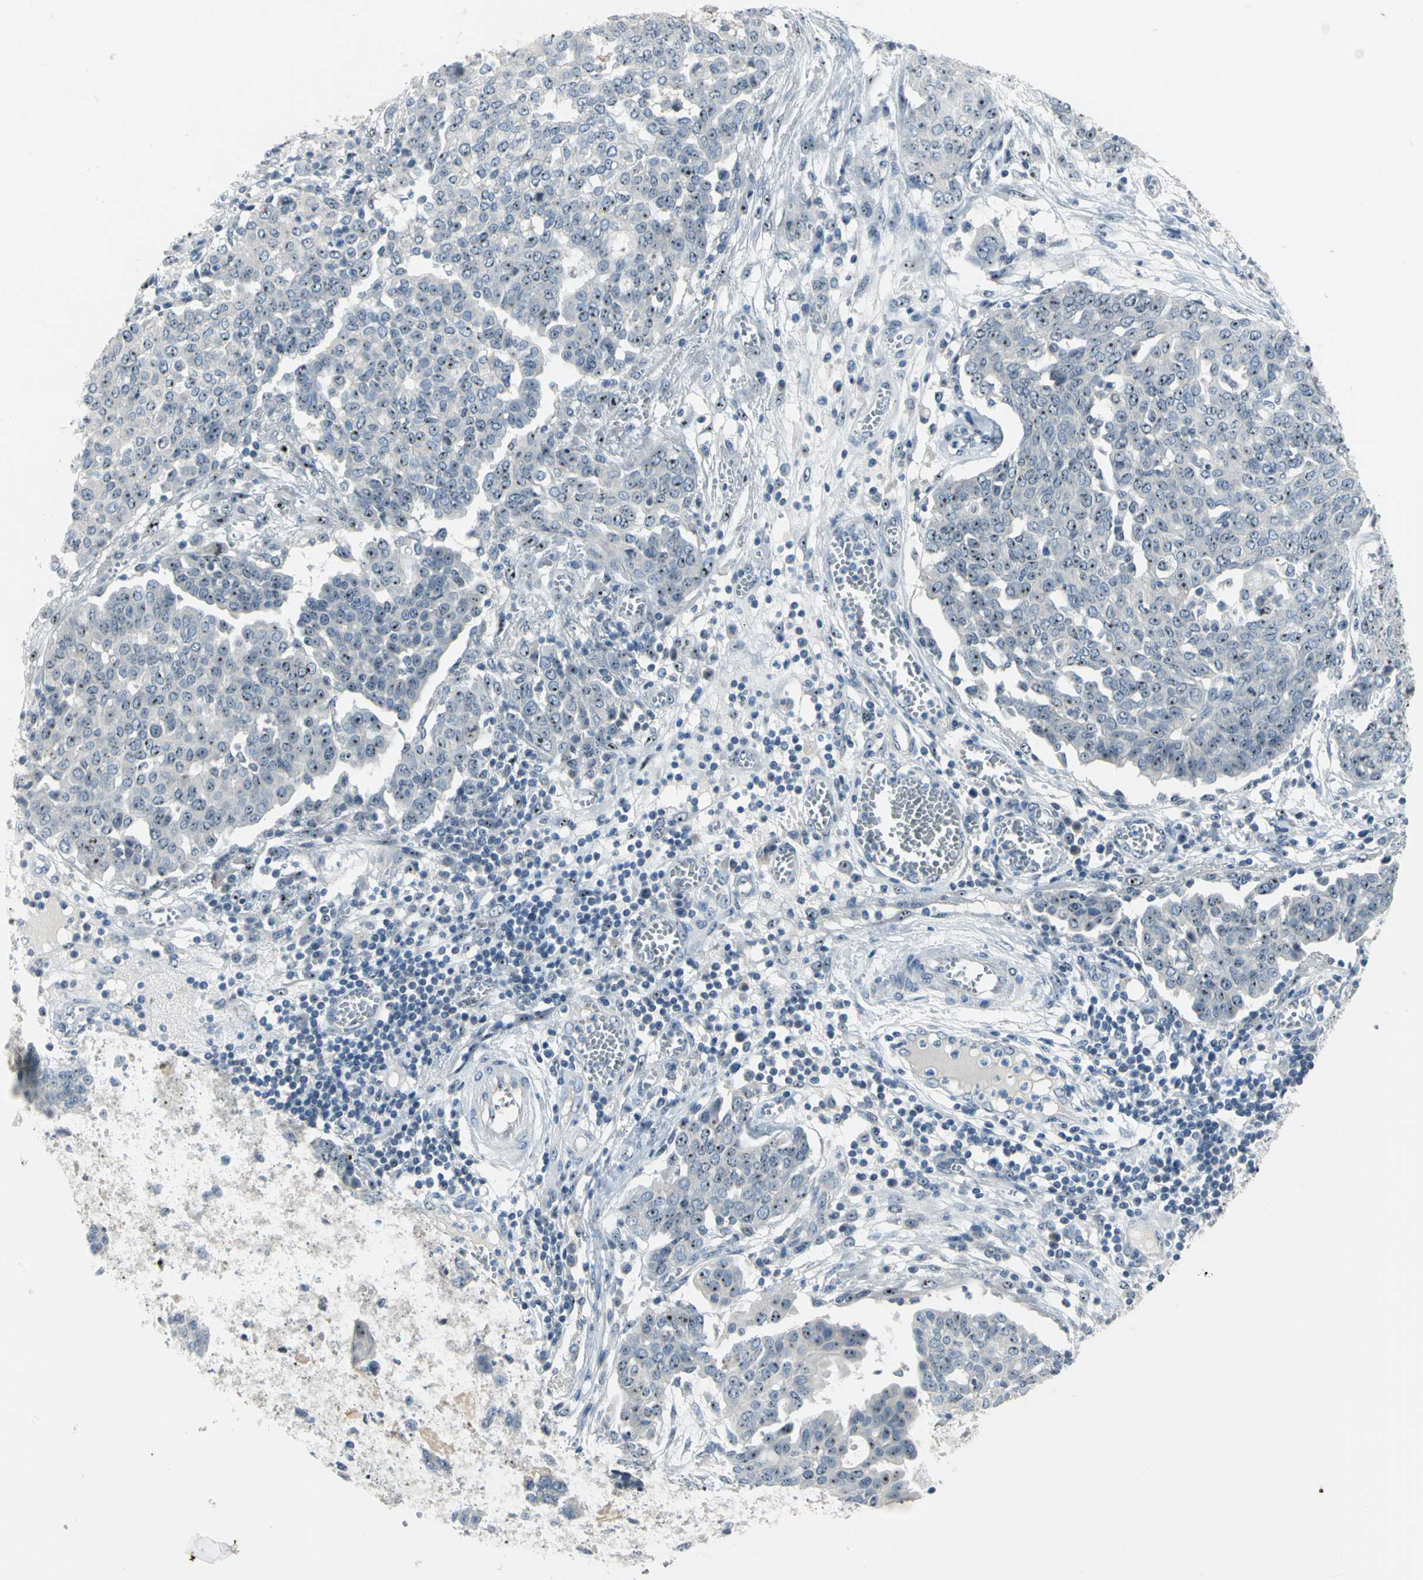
{"staining": {"intensity": "strong", "quantity": ">75%", "location": "nuclear"}, "tissue": "ovarian cancer", "cell_type": "Tumor cells", "image_type": "cancer", "snomed": [{"axis": "morphology", "description": "Cystadenocarcinoma, serous, NOS"}, {"axis": "topography", "description": "Soft tissue"}, {"axis": "topography", "description": "Ovary"}], "caption": "The histopathology image displays immunohistochemical staining of serous cystadenocarcinoma (ovarian). There is strong nuclear expression is identified in approximately >75% of tumor cells.", "gene": "MYBBP1A", "patient": {"sex": "female", "age": 57}}